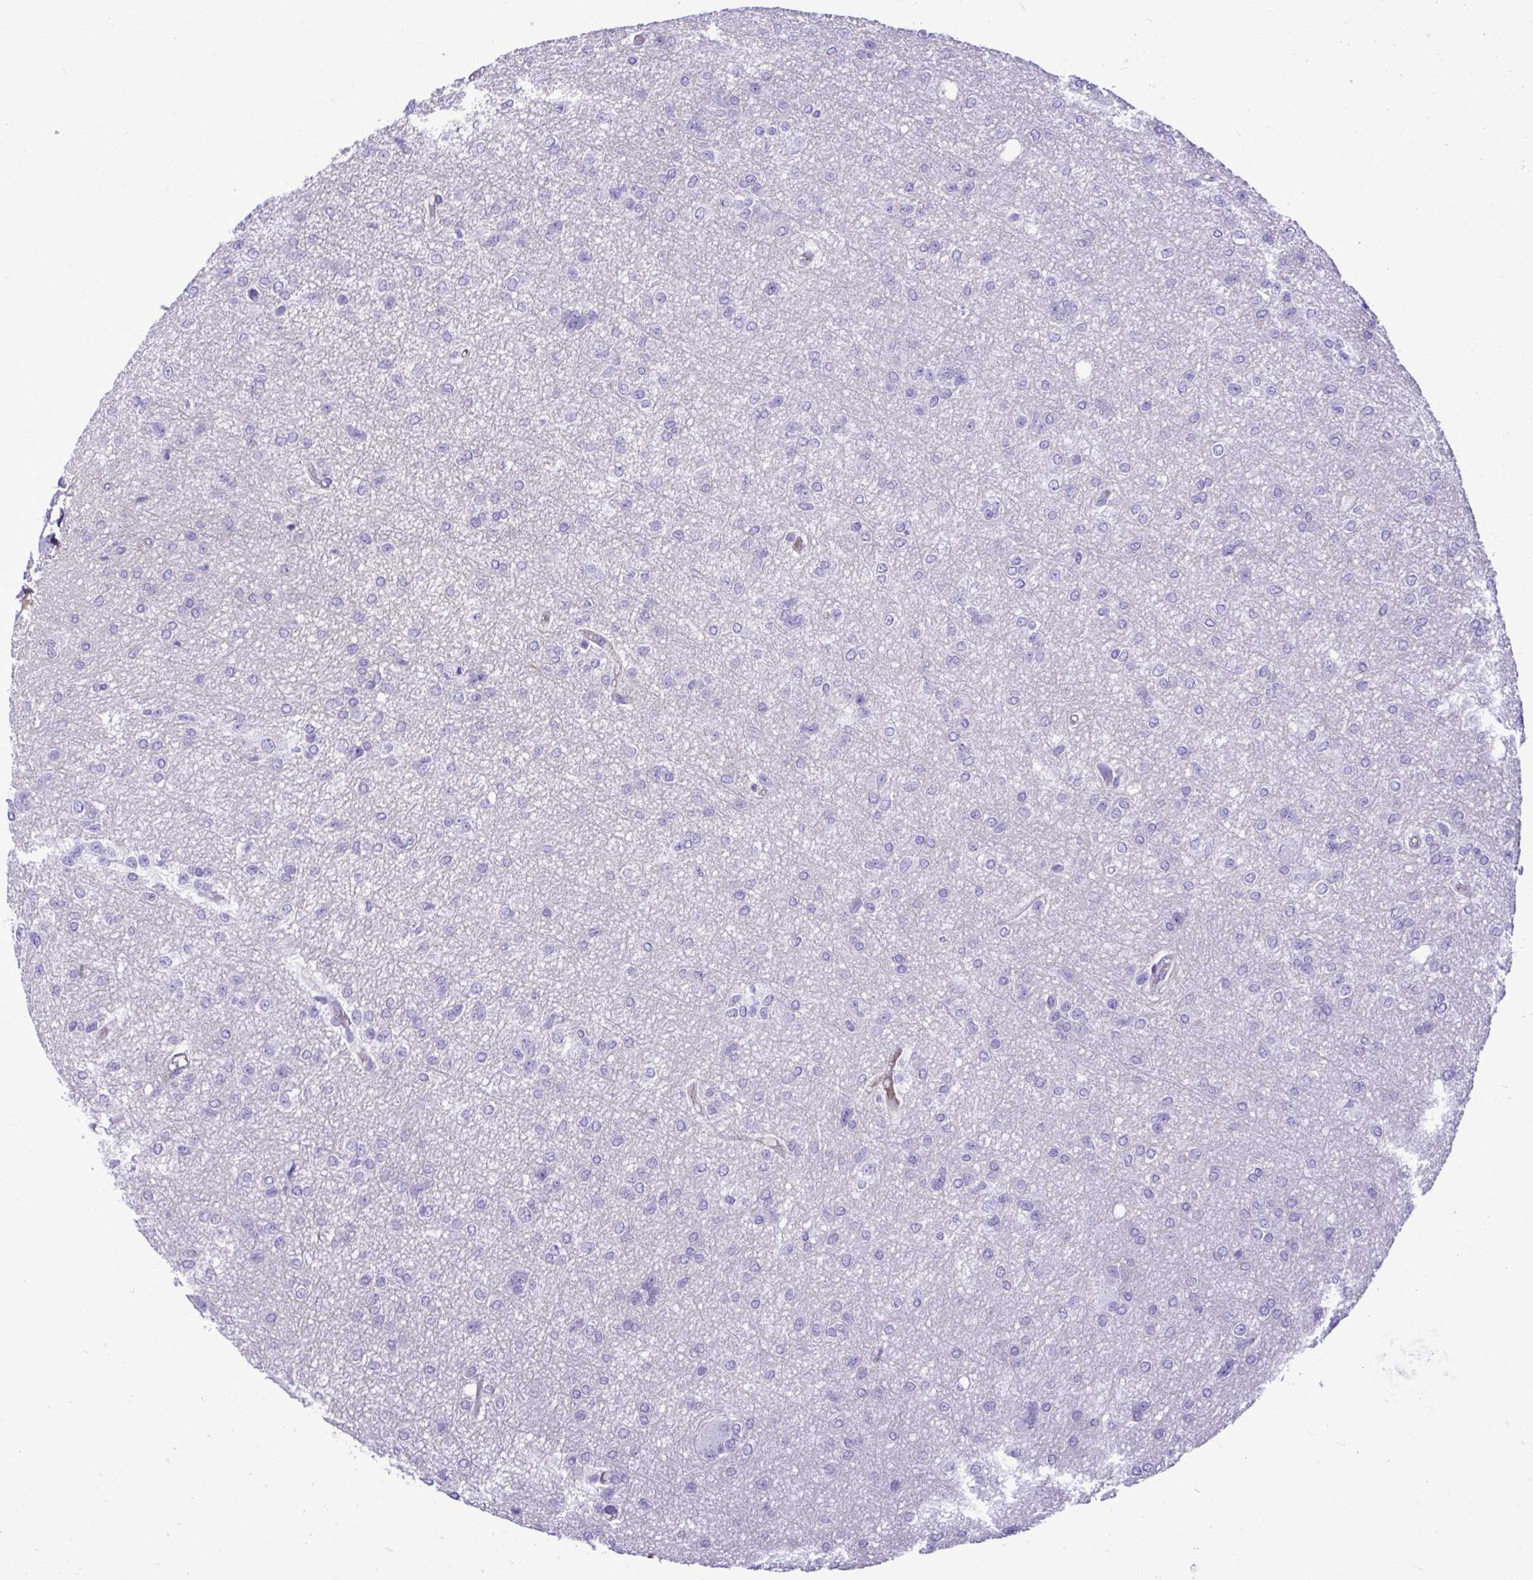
{"staining": {"intensity": "negative", "quantity": "none", "location": "none"}, "tissue": "glioma", "cell_type": "Tumor cells", "image_type": "cancer", "snomed": [{"axis": "morphology", "description": "Glioma, malignant, Low grade"}, {"axis": "topography", "description": "Brain"}], "caption": "Low-grade glioma (malignant) stained for a protein using immunohistochemistry demonstrates no positivity tumor cells.", "gene": "HRG", "patient": {"sex": "male", "age": 26}}